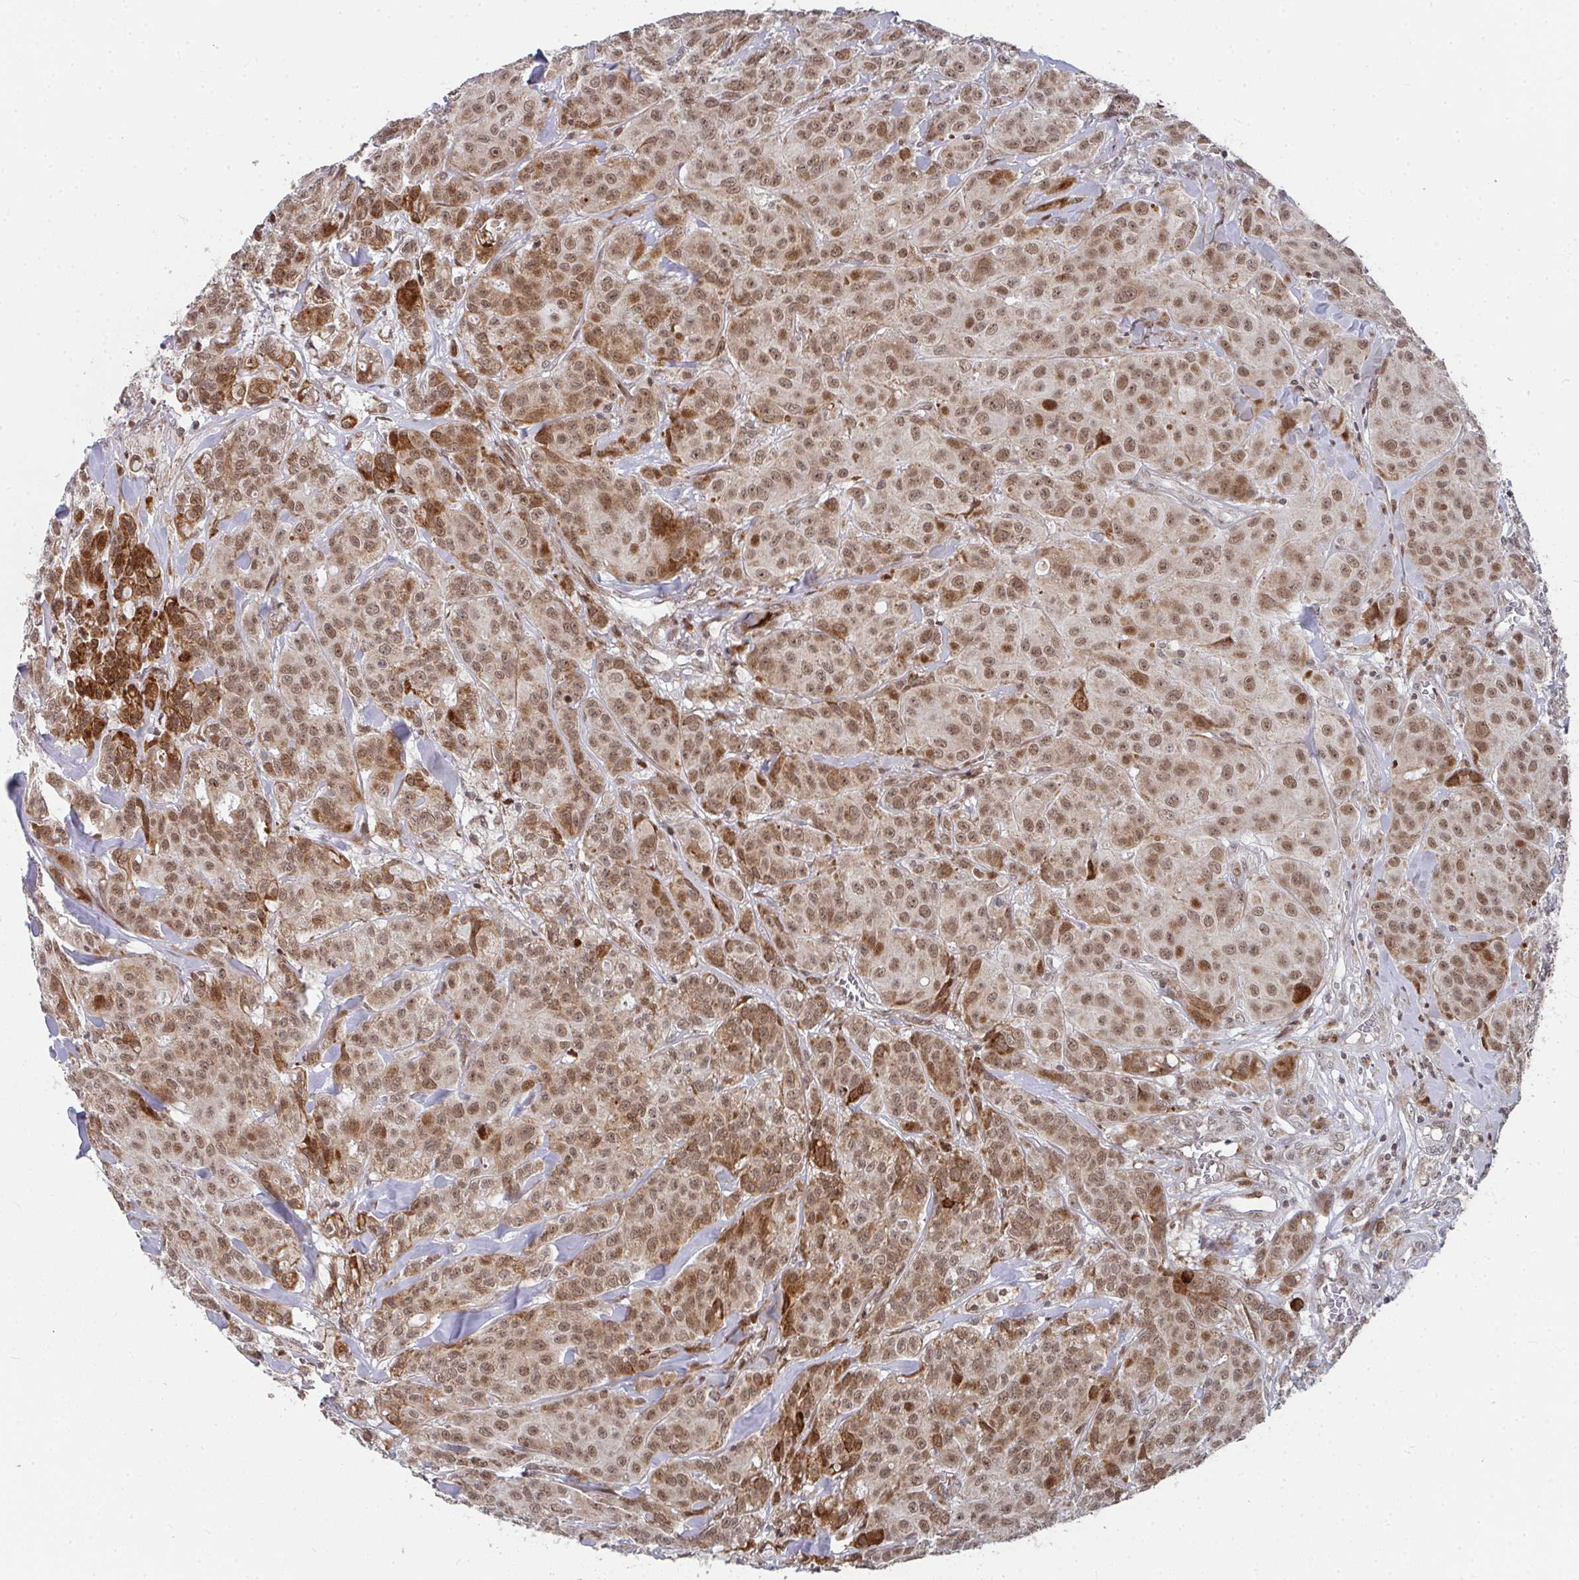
{"staining": {"intensity": "moderate", "quantity": ">75%", "location": "cytoplasmic/membranous,nuclear"}, "tissue": "breast cancer", "cell_type": "Tumor cells", "image_type": "cancer", "snomed": [{"axis": "morphology", "description": "Normal tissue, NOS"}, {"axis": "morphology", "description": "Duct carcinoma"}, {"axis": "topography", "description": "Breast"}], "caption": "Immunohistochemistry photomicrograph of human breast cancer stained for a protein (brown), which demonstrates medium levels of moderate cytoplasmic/membranous and nuclear staining in approximately >75% of tumor cells.", "gene": "RBBP5", "patient": {"sex": "female", "age": 43}}